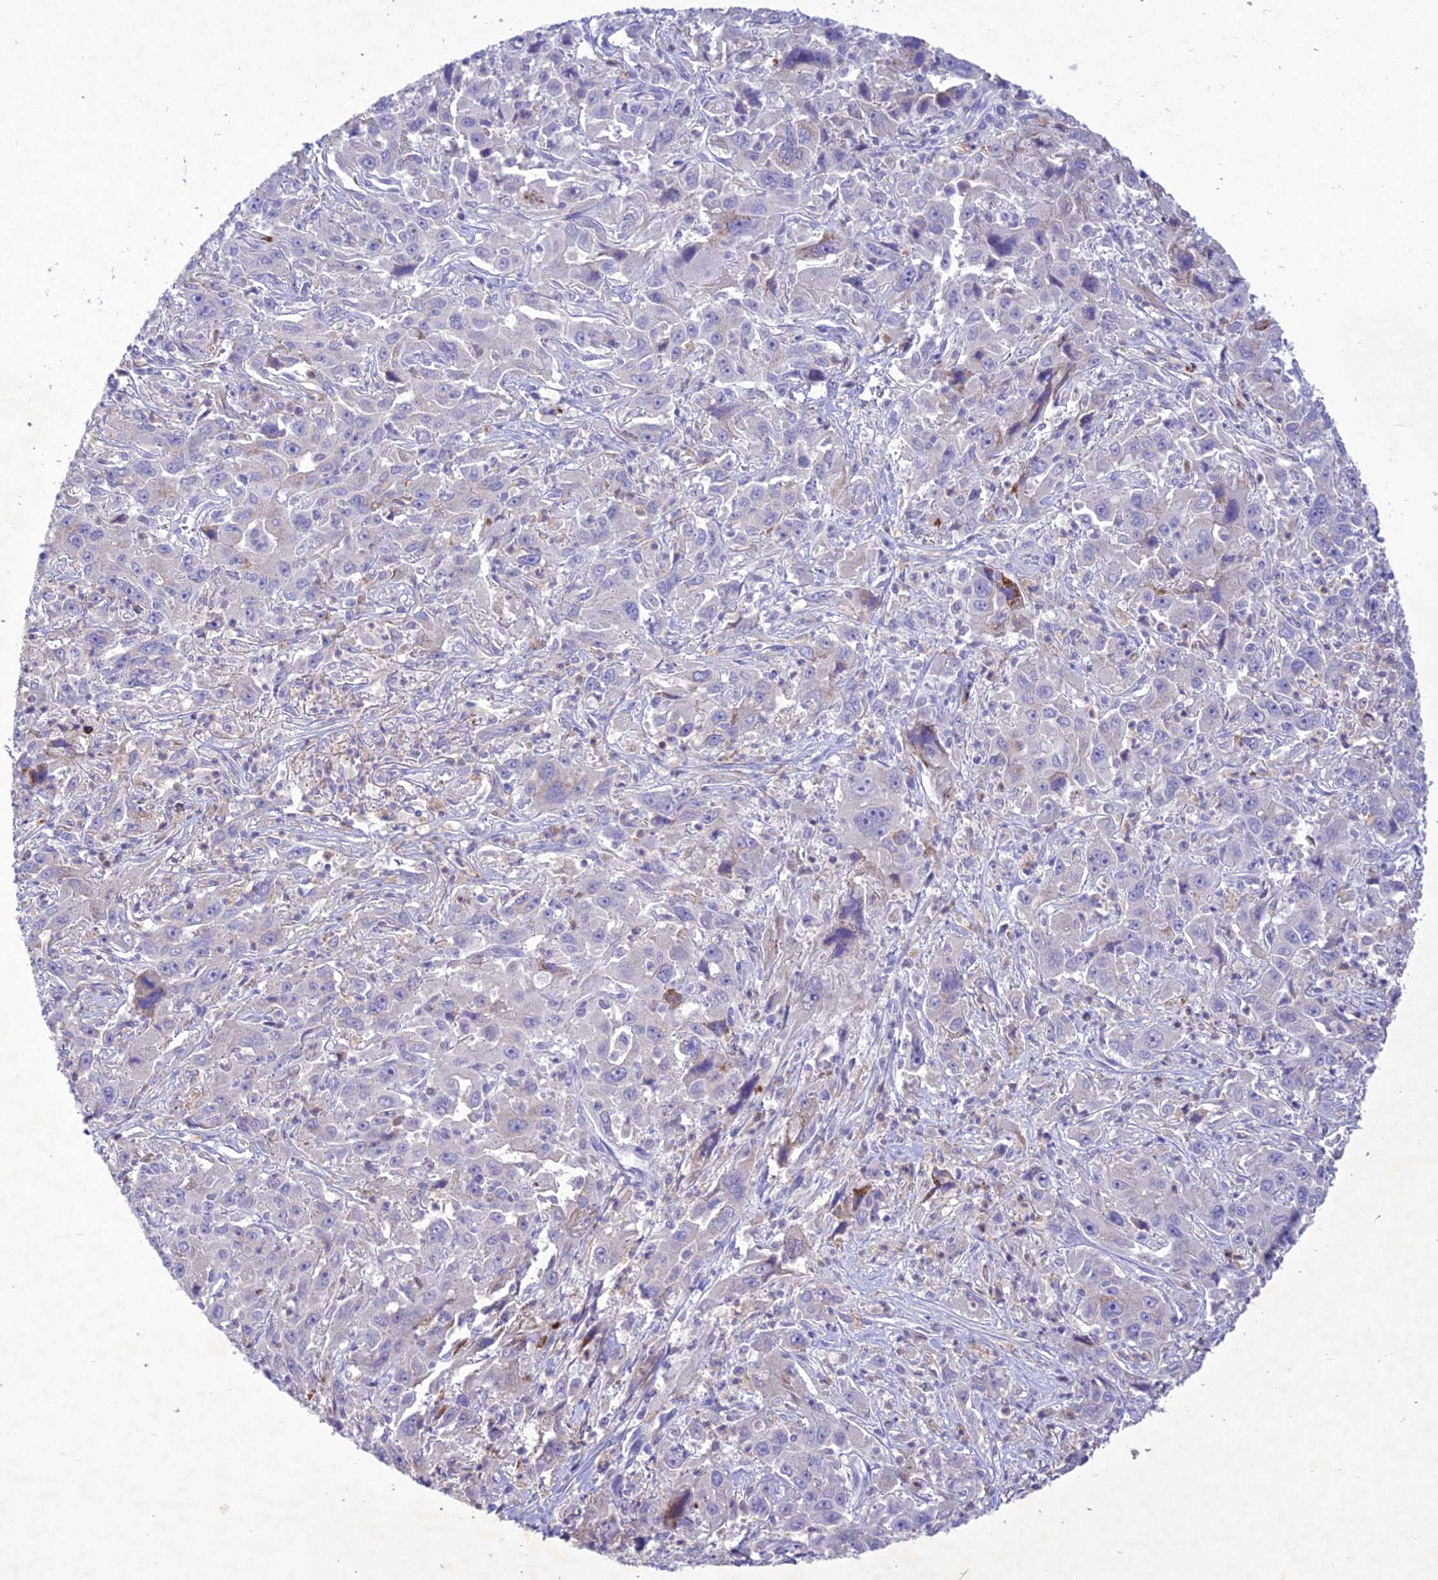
{"staining": {"intensity": "negative", "quantity": "none", "location": "none"}, "tissue": "liver cancer", "cell_type": "Tumor cells", "image_type": "cancer", "snomed": [{"axis": "morphology", "description": "Carcinoma, Hepatocellular, NOS"}, {"axis": "topography", "description": "Liver"}], "caption": "DAB immunohistochemical staining of liver cancer (hepatocellular carcinoma) demonstrates no significant positivity in tumor cells.", "gene": "SLC13A5", "patient": {"sex": "male", "age": 63}}